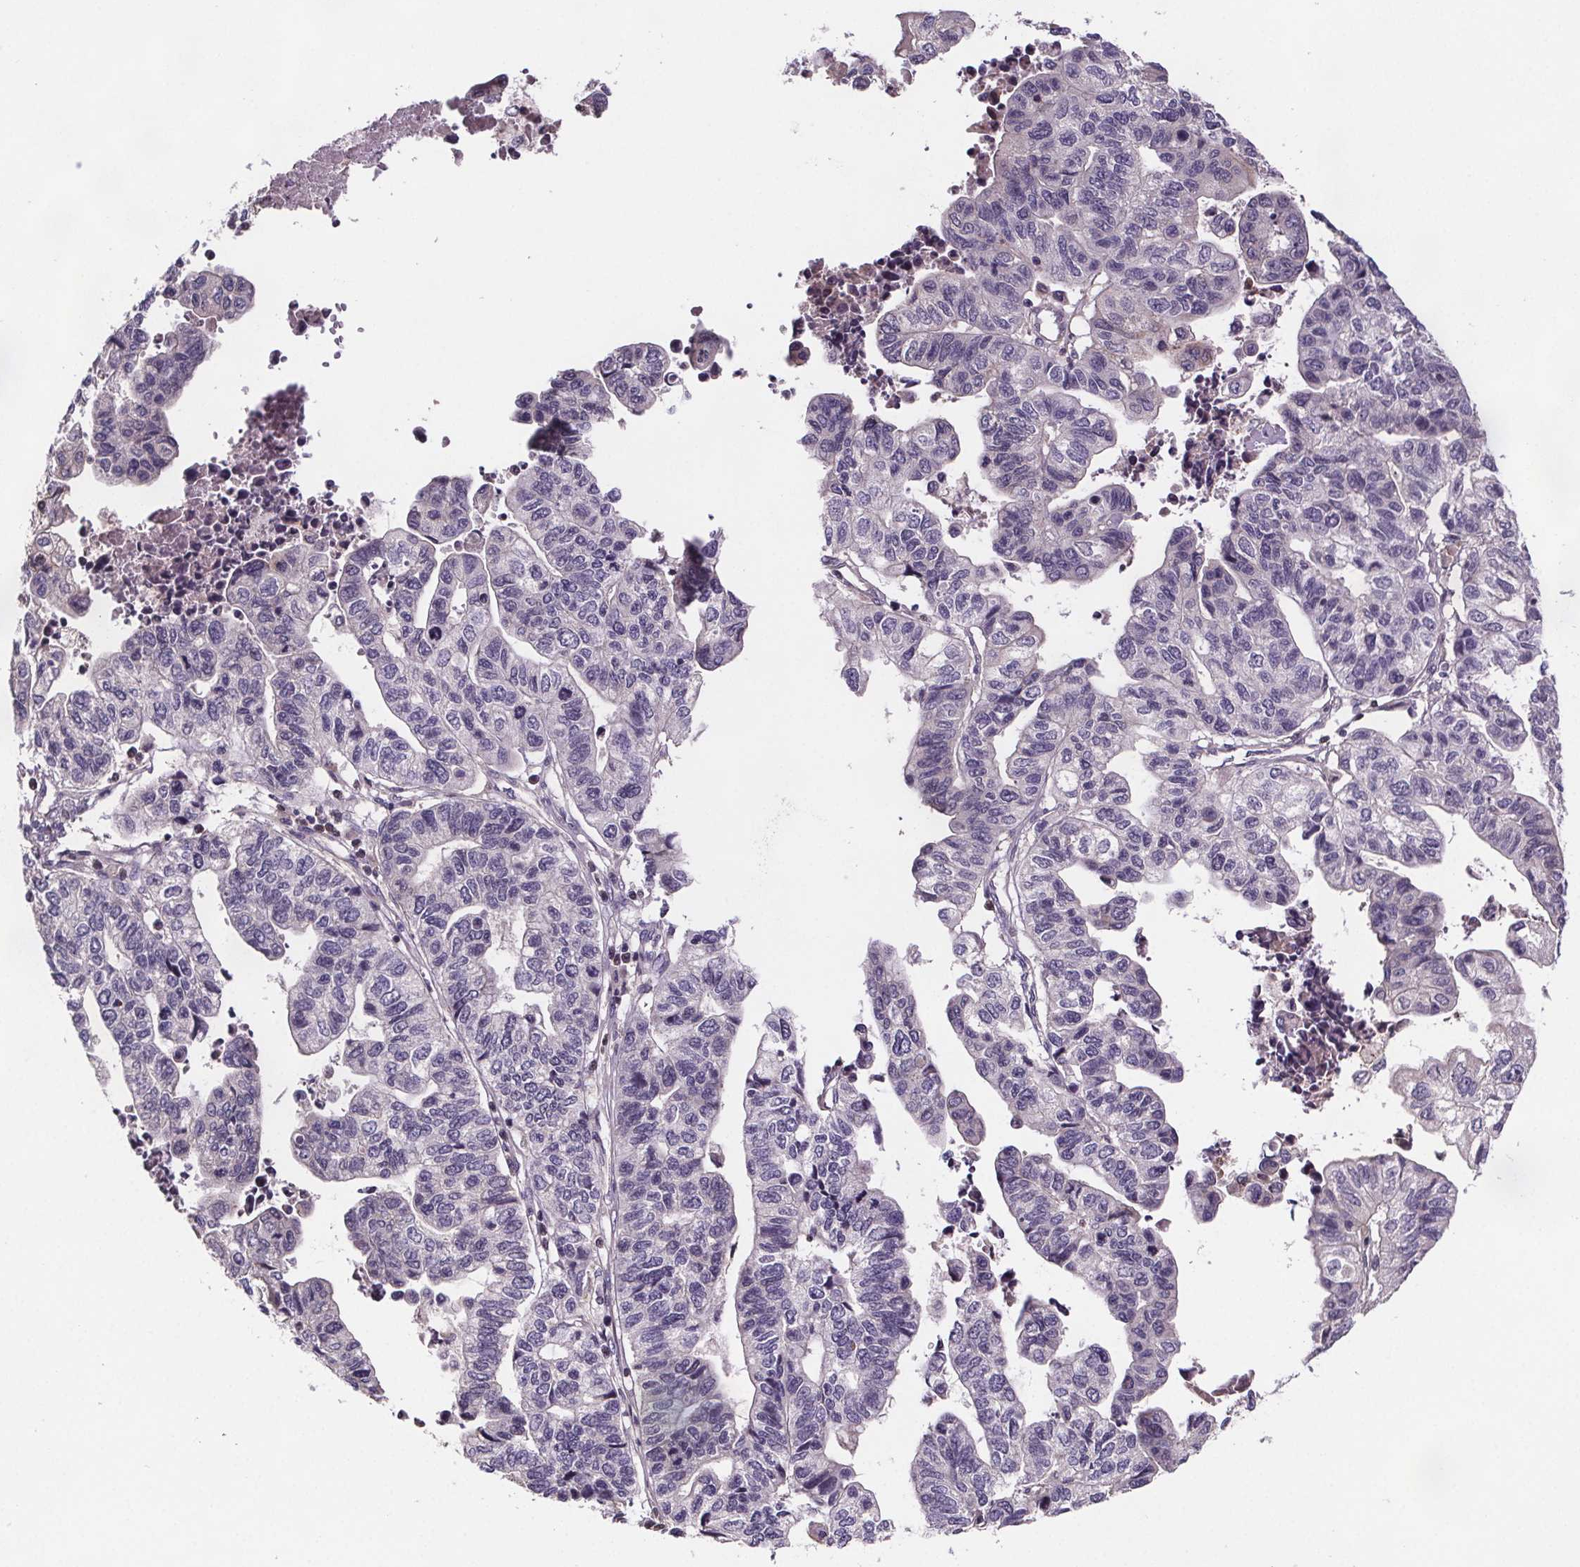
{"staining": {"intensity": "negative", "quantity": "none", "location": "none"}, "tissue": "stomach cancer", "cell_type": "Tumor cells", "image_type": "cancer", "snomed": [{"axis": "morphology", "description": "Adenocarcinoma, NOS"}, {"axis": "topography", "description": "Stomach, upper"}], "caption": "Immunohistochemistry (IHC) of stomach cancer reveals no positivity in tumor cells.", "gene": "CLN3", "patient": {"sex": "female", "age": 67}}